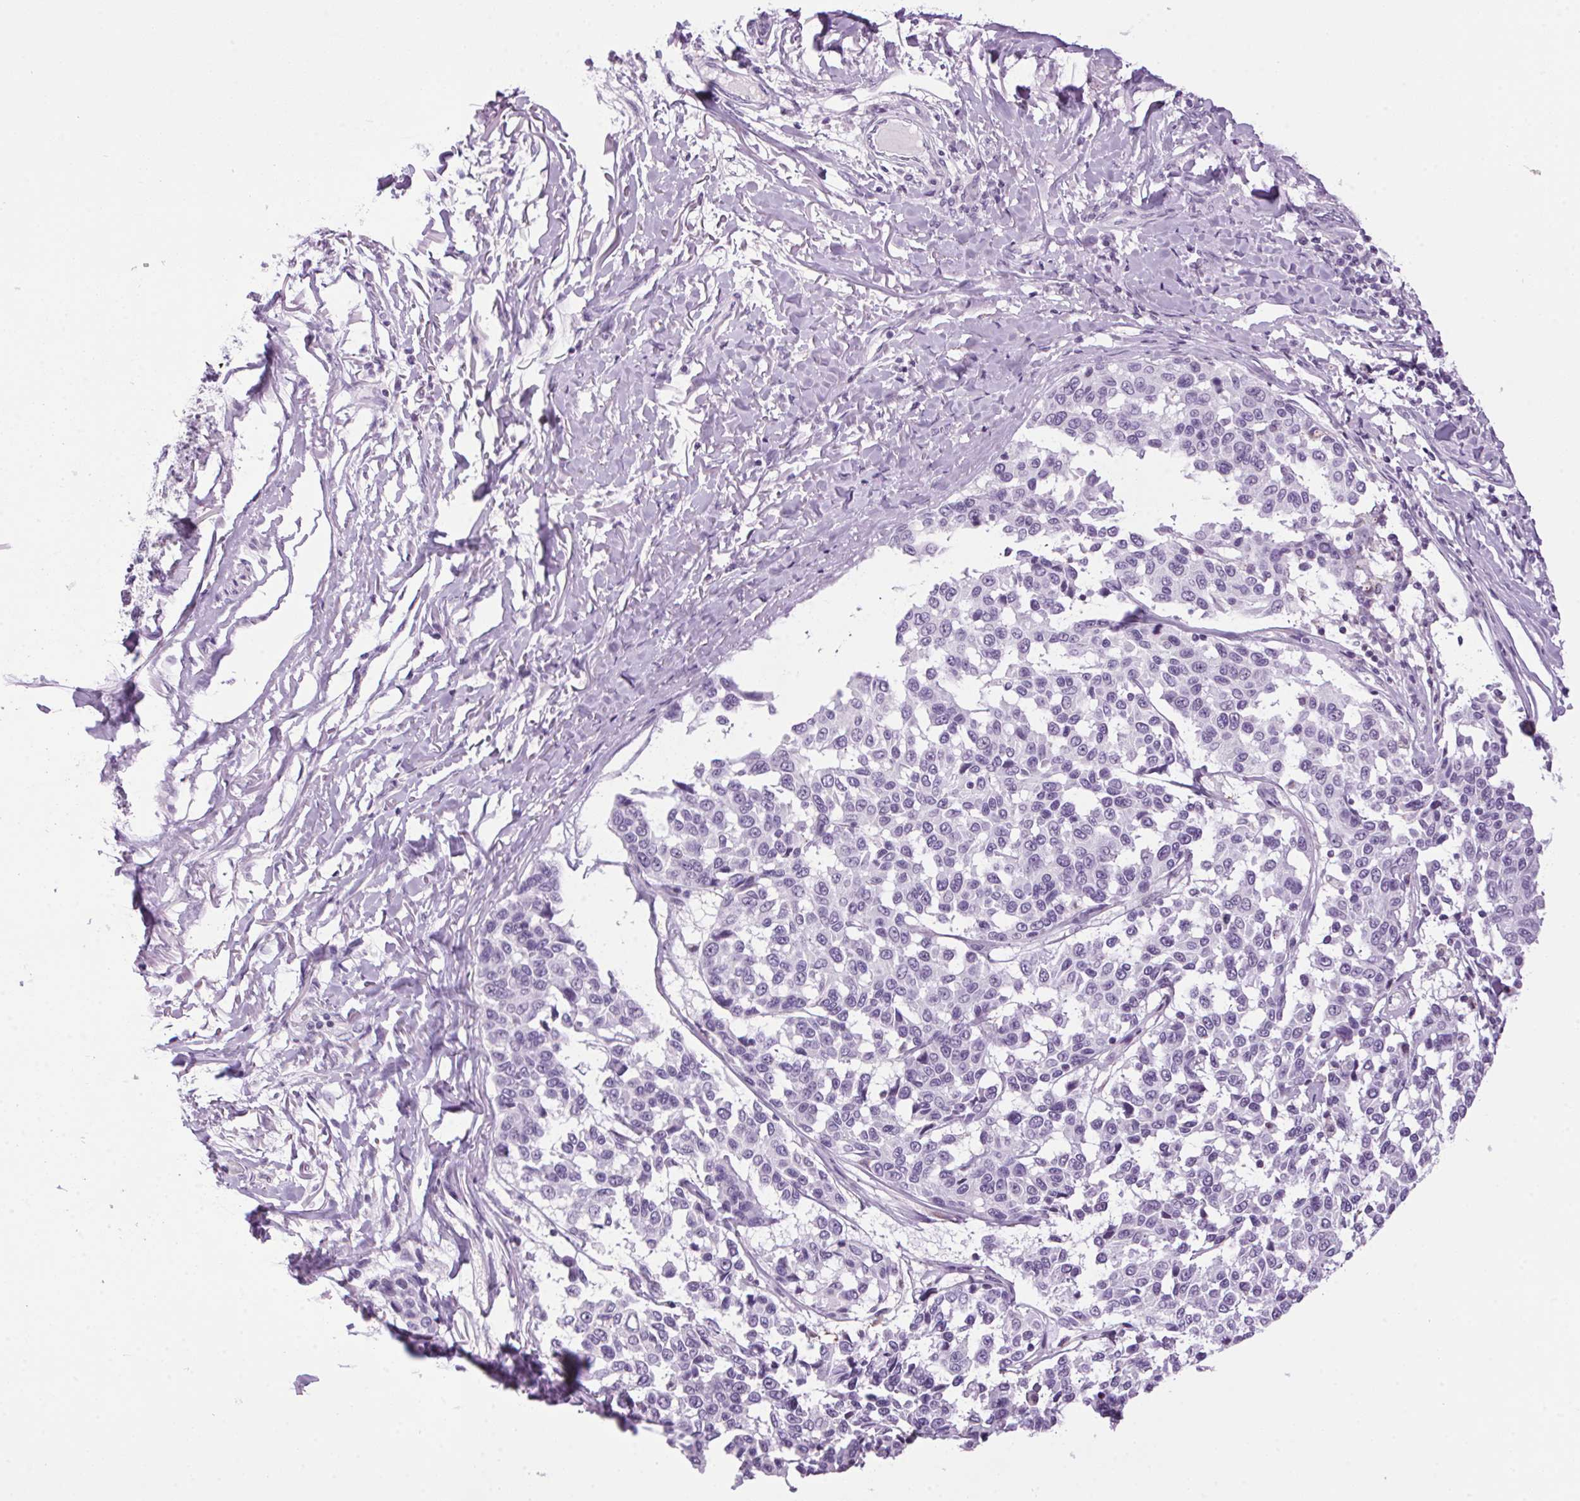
{"staining": {"intensity": "negative", "quantity": "none", "location": "none"}, "tissue": "melanoma", "cell_type": "Tumor cells", "image_type": "cancer", "snomed": [{"axis": "morphology", "description": "Malignant melanoma, NOS"}, {"axis": "topography", "description": "Skin"}], "caption": "Tumor cells show no significant protein staining in malignant melanoma. (DAB (3,3'-diaminobenzidine) immunohistochemistry visualized using brightfield microscopy, high magnification).", "gene": "TMEM88B", "patient": {"sex": "female", "age": 66}}